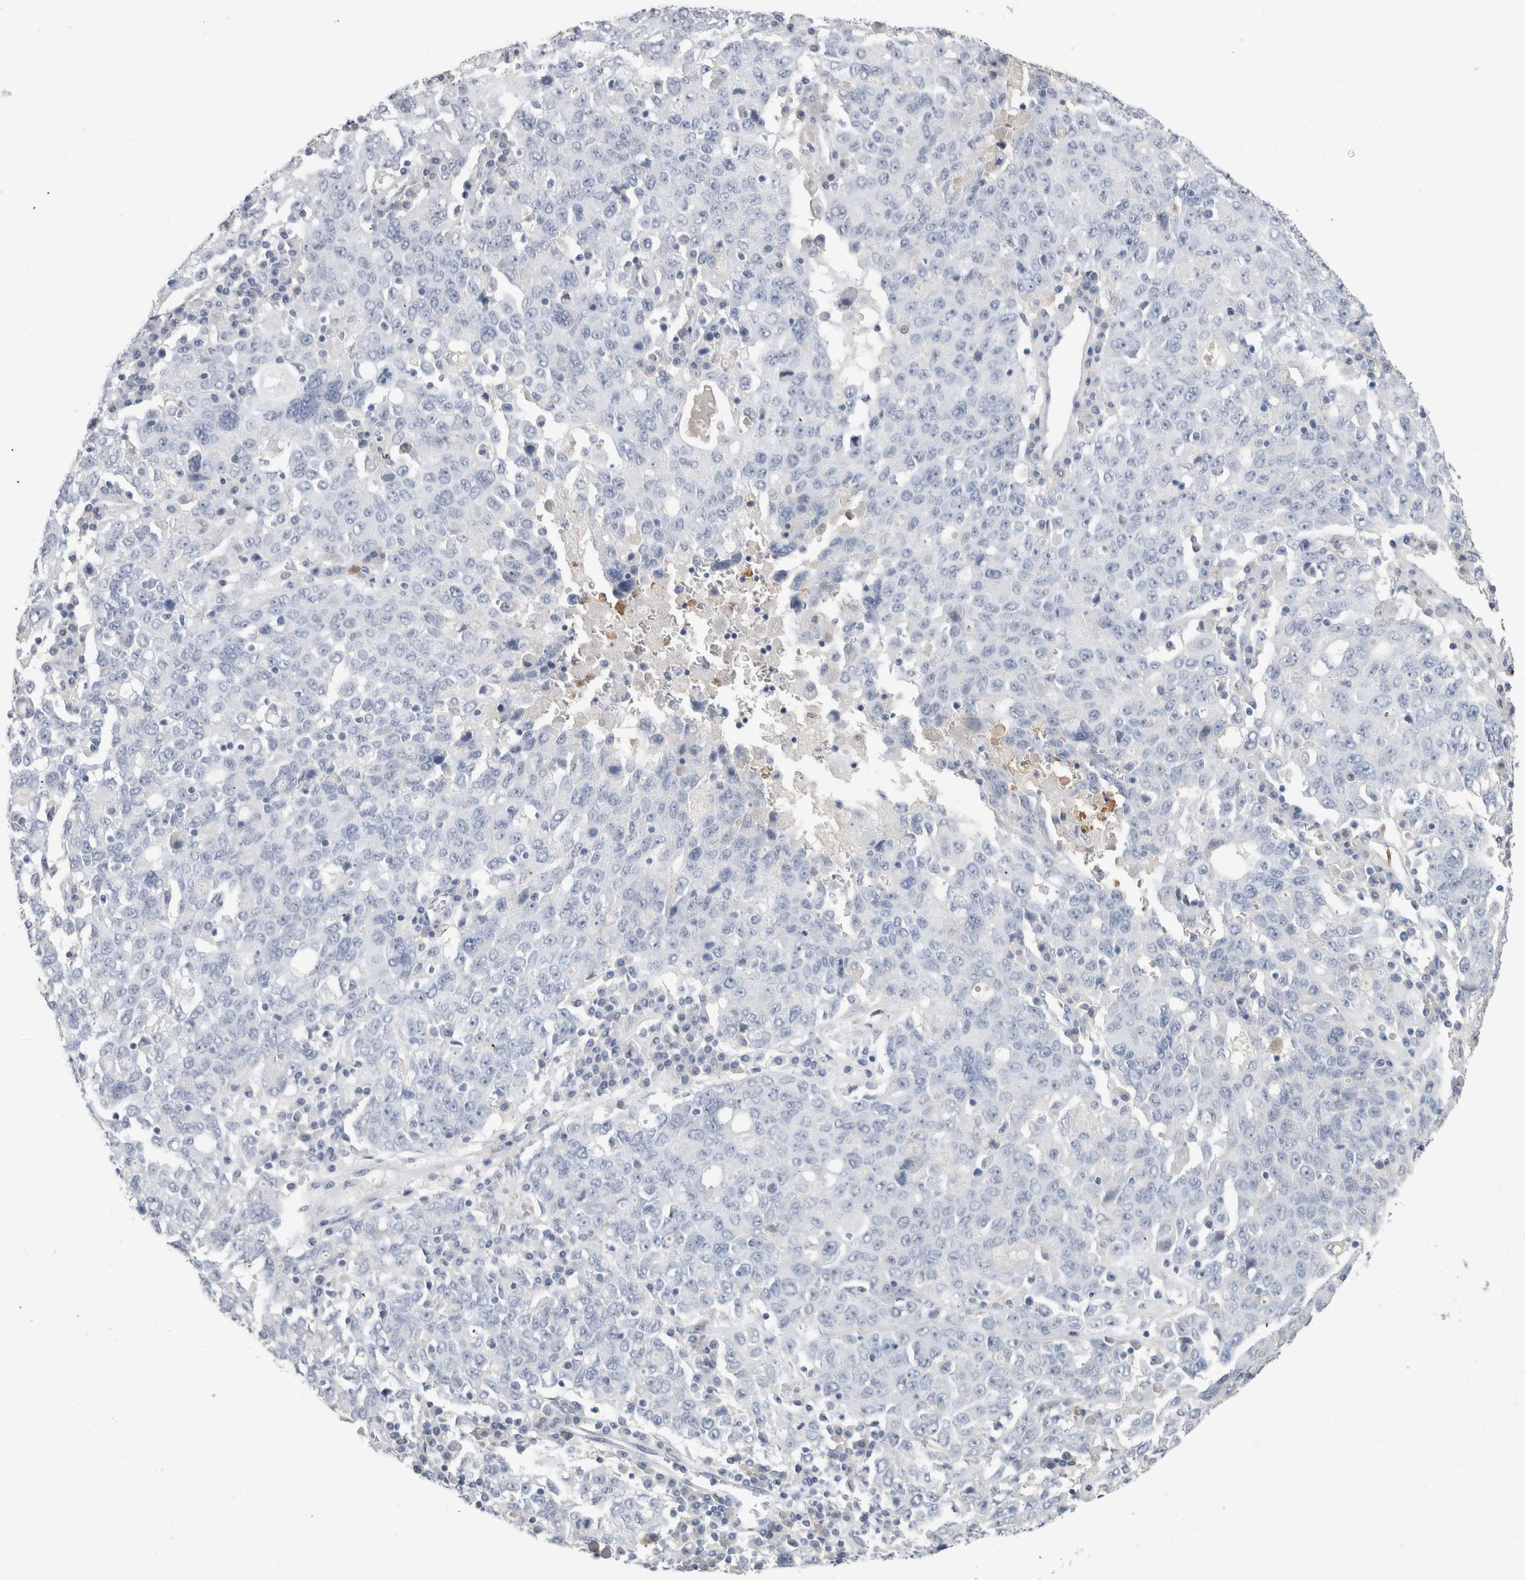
{"staining": {"intensity": "negative", "quantity": "none", "location": "none"}, "tissue": "ovarian cancer", "cell_type": "Tumor cells", "image_type": "cancer", "snomed": [{"axis": "morphology", "description": "Carcinoma, endometroid"}, {"axis": "topography", "description": "Ovary"}], "caption": "A histopathology image of human ovarian cancer is negative for staining in tumor cells.", "gene": "S100A12", "patient": {"sex": "female", "age": 62}}